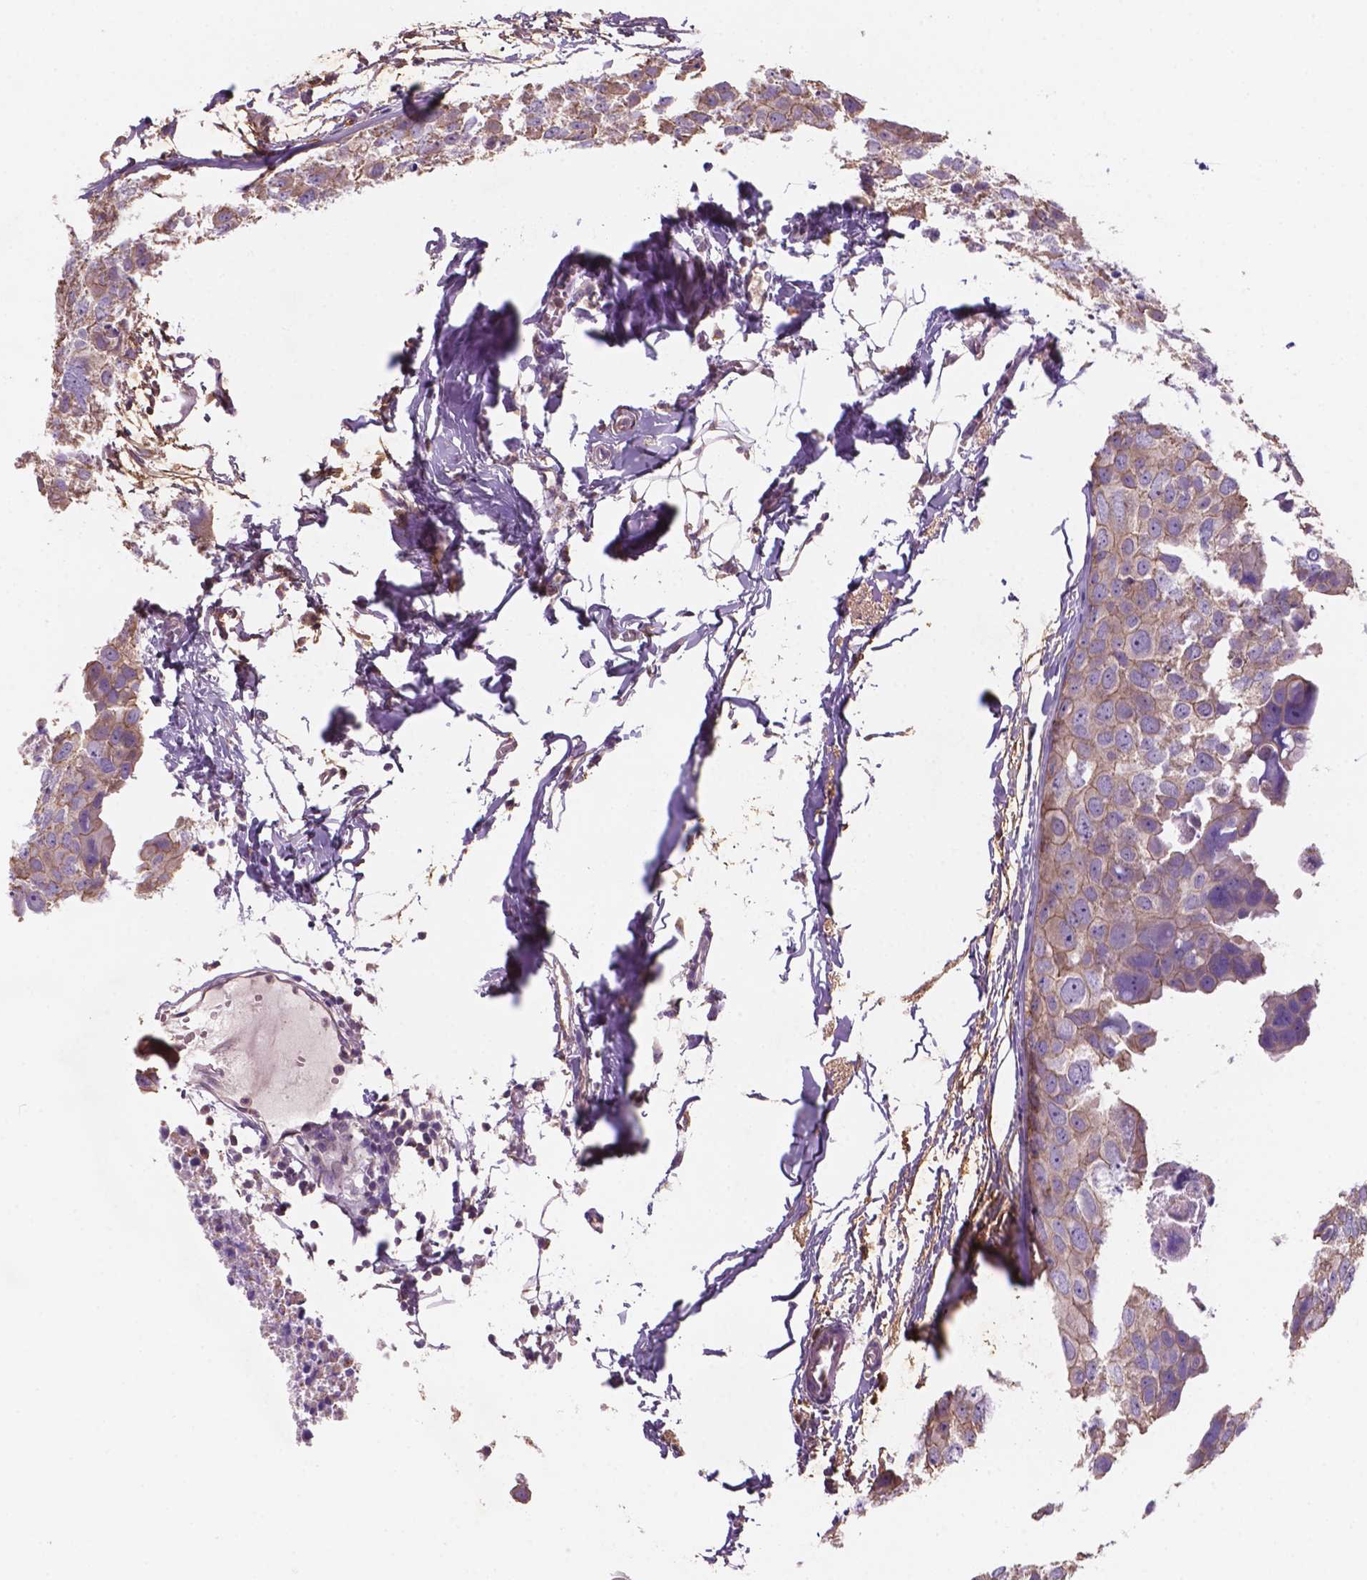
{"staining": {"intensity": "weak", "quantity": "<25%", "location": "cytoplasmic/membranous"}, "tissue": "breast cancer", "cell_type": "Tumor cells", "image_type": "cancer", "snomed": [{"axis": "morphology", "description": "Duct carcinoma"}, {"axis": "topography", "description": "Breast"}], "caption": "DAB immunohistochemical staining of breast infiltrating ductal carcinoma shows no significant positivity in tumor cells.", "gene": "MKRN2OS", "patient": {"sex": "female", "age": 38}}